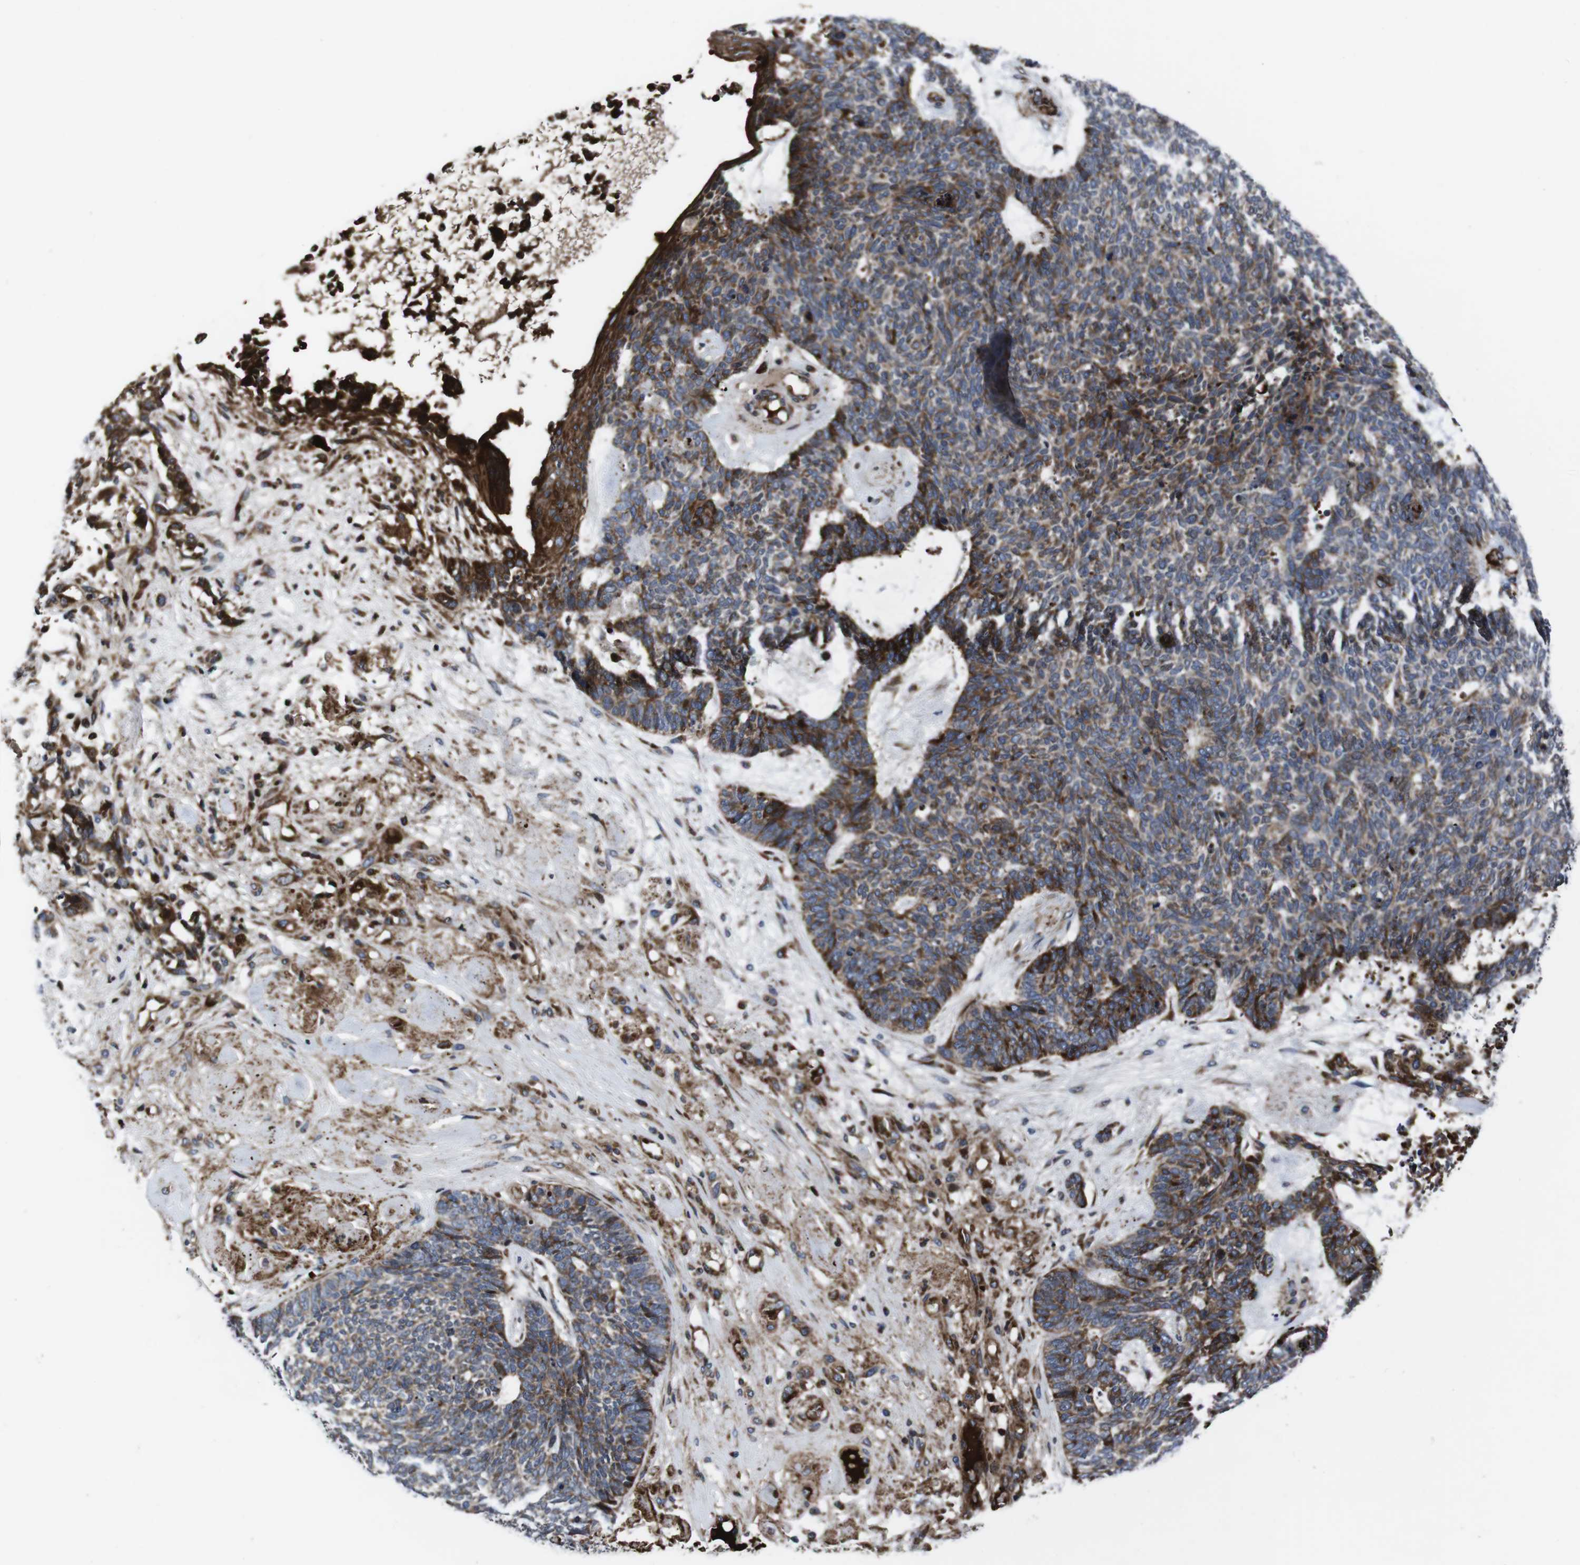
{"staining": {"intensity": "strong", "quantity": "25%-75%", "location": "cytoplasmic/membranous"}, "tissue": "skin cancer", "cell_type": "Tumor cells", "image_type": "cancer", "snomed": [{"axis": "morphology", "description": "Basal cell carcinoma"}, {"axis": "topography", "description": "Skin"}], "caption": "The image demonstrates a brown stain indicating the presence of a protein in the cytoplasmic/membranous of tumor cells in skin cancer. (Brightfield microscopy of DAB IHC at high magnification).", "gene": "SMYD3", "patient": {"sex": "female", "age": 84}}